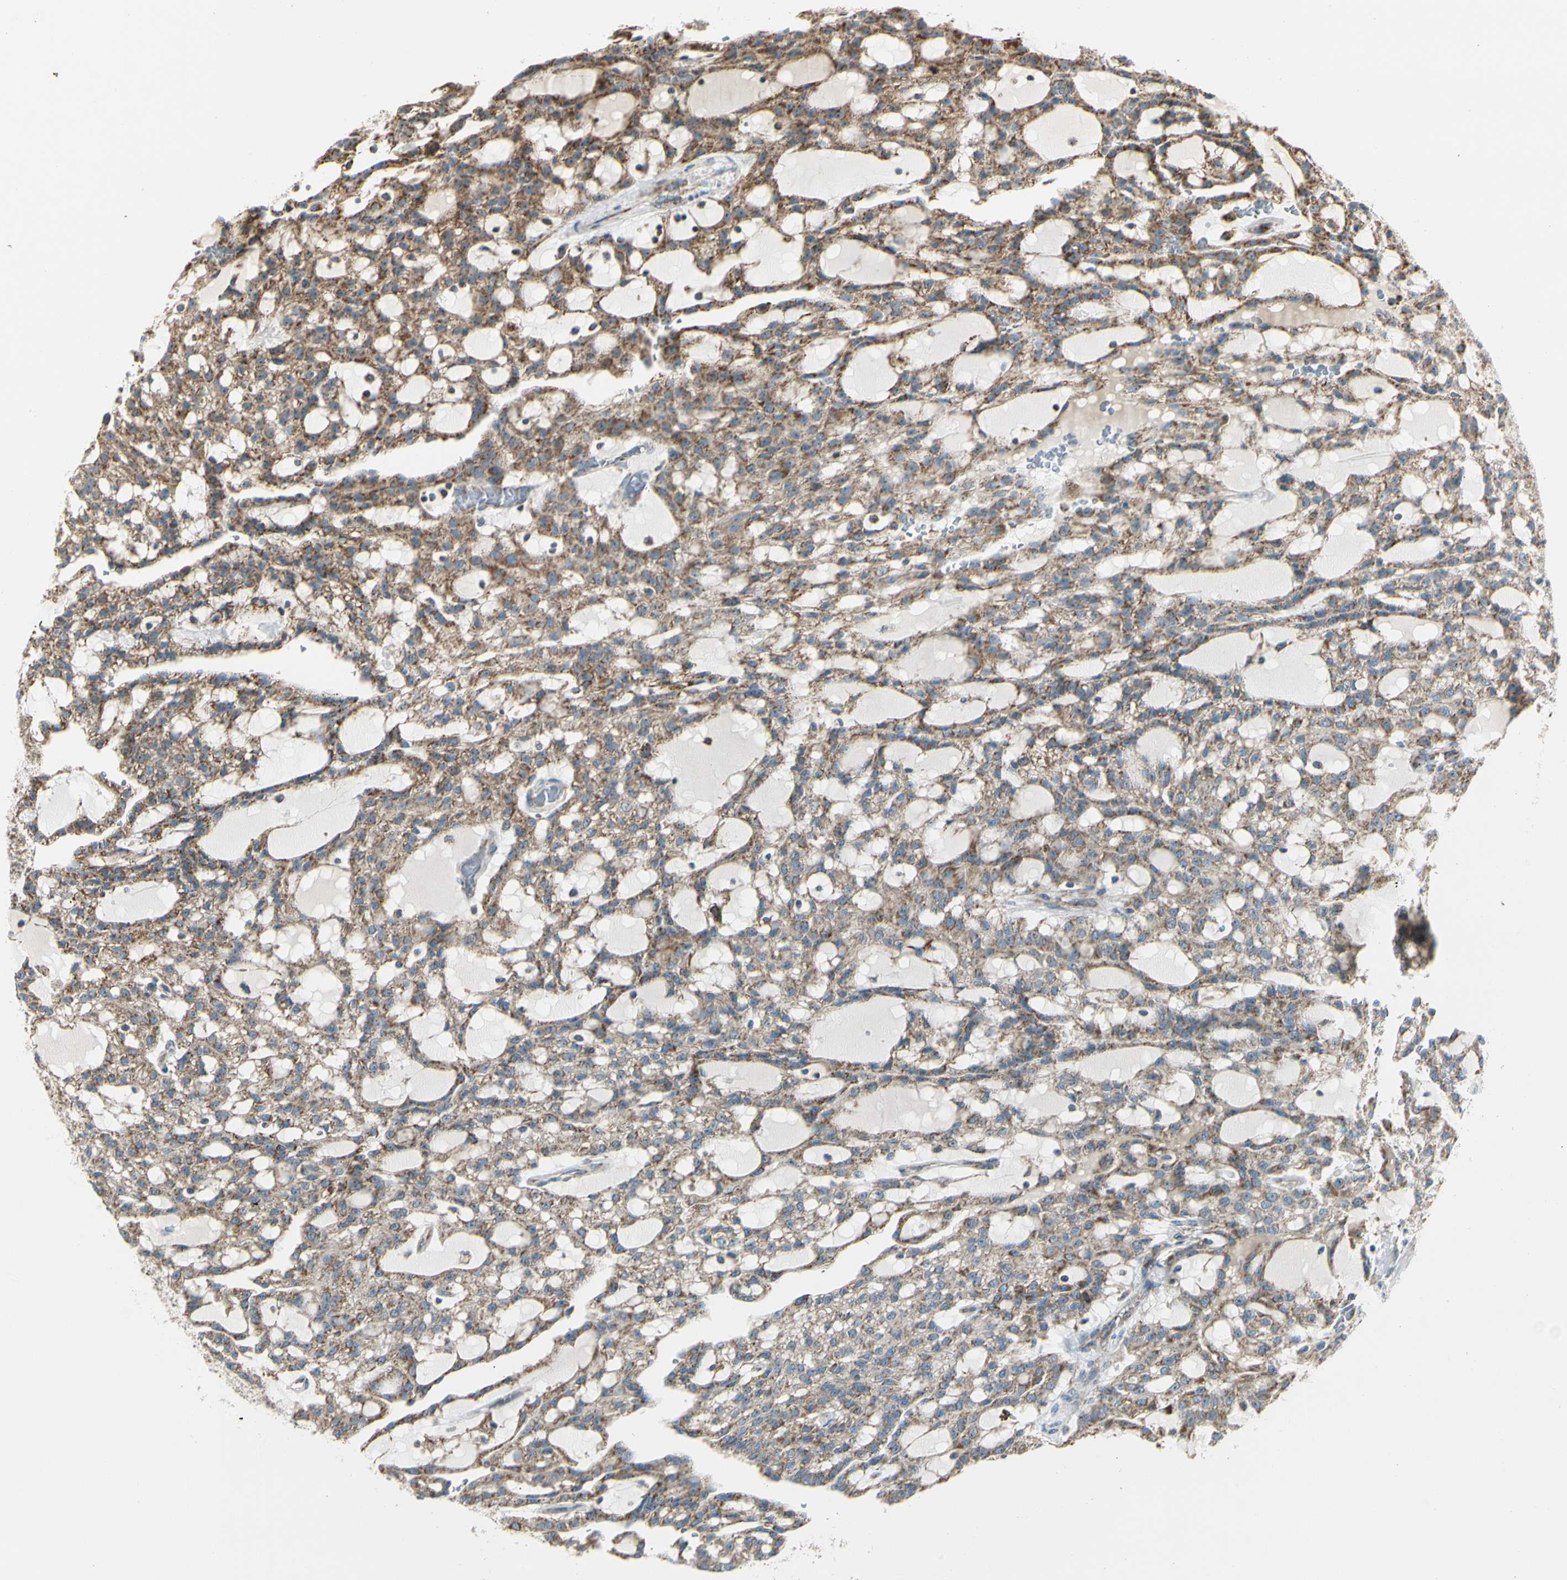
{"staining": {"intensity": "moderate", "quantity": ">75%", "location": "cytoplasmic/membranous"}, "tissue": "renal cancer", "cell_type": "Tumor cells", "image_type": "cancer", "snomed": [{"axis": "morphology", "description": "Adenocarcinoma, NOS"}, {"axis": "topography", "description": "Kidney"}], "caption": "Renal adenocarcinoma stained for a protein demonstrates moderate cytoplasmic/membranous positivity in tumor cells.", "gene": "ANKS6", "patient": {"sex": "male", "age": 63}}